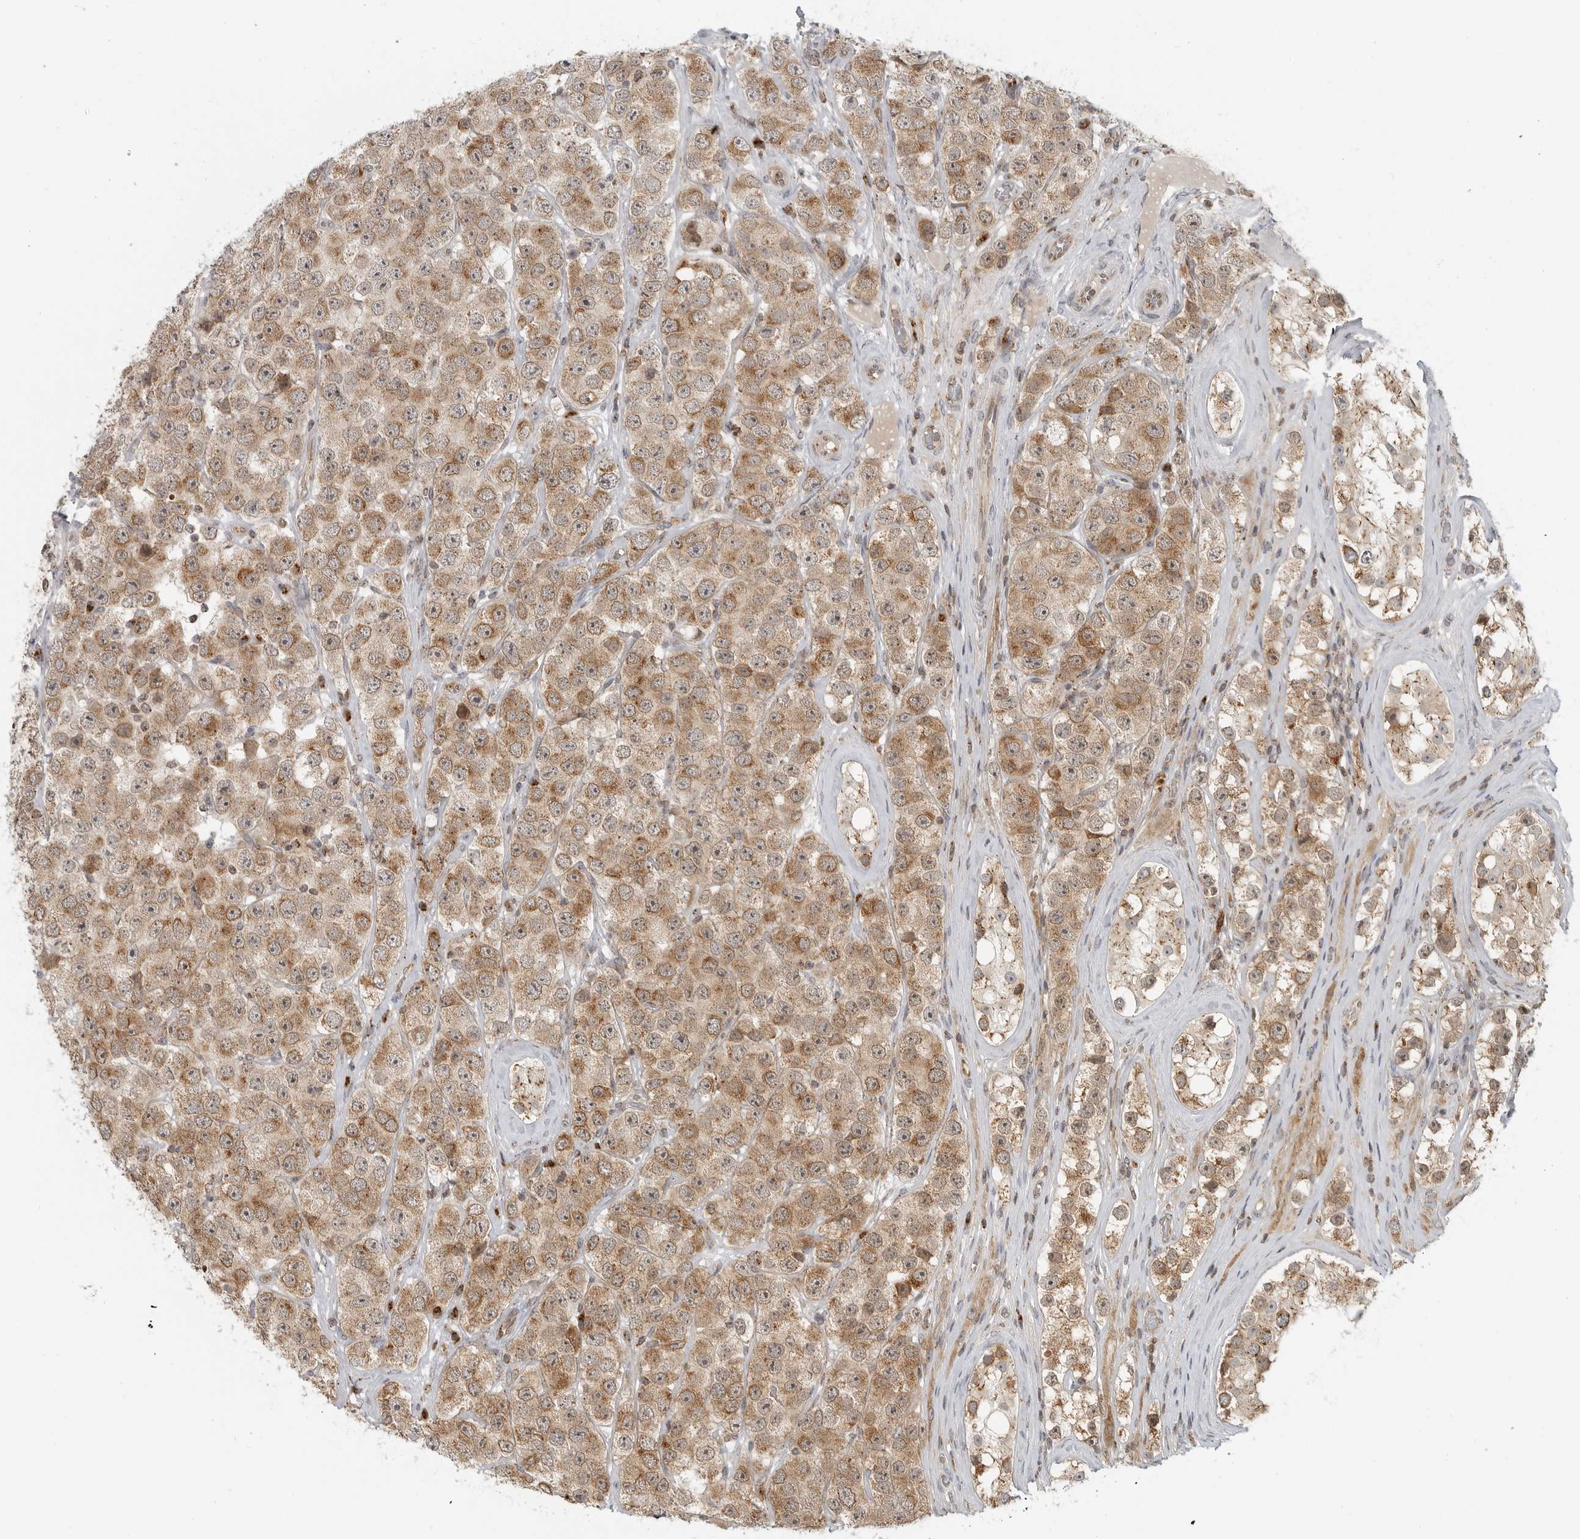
{"staining": {"intensity": "moderate", "quantity": ">75%", "location": "cytoplasmic/membranous"}, "tissue": "testis cancer", "cell_type": "Tumor cells", "image_type": "cancer", "snomed": [{"axis": "morphology", "description": "Seminoma, NOS"}, {"axis": "topography", "description": "Testis"}], "caption": "The micrograph shows a brown stain indicating the presence of a protein in the cytoplasmic/membranous of tumor cells in seminoma (testis).", "gene": "COPA", "patient": {"sex": "male", "age": 28}}